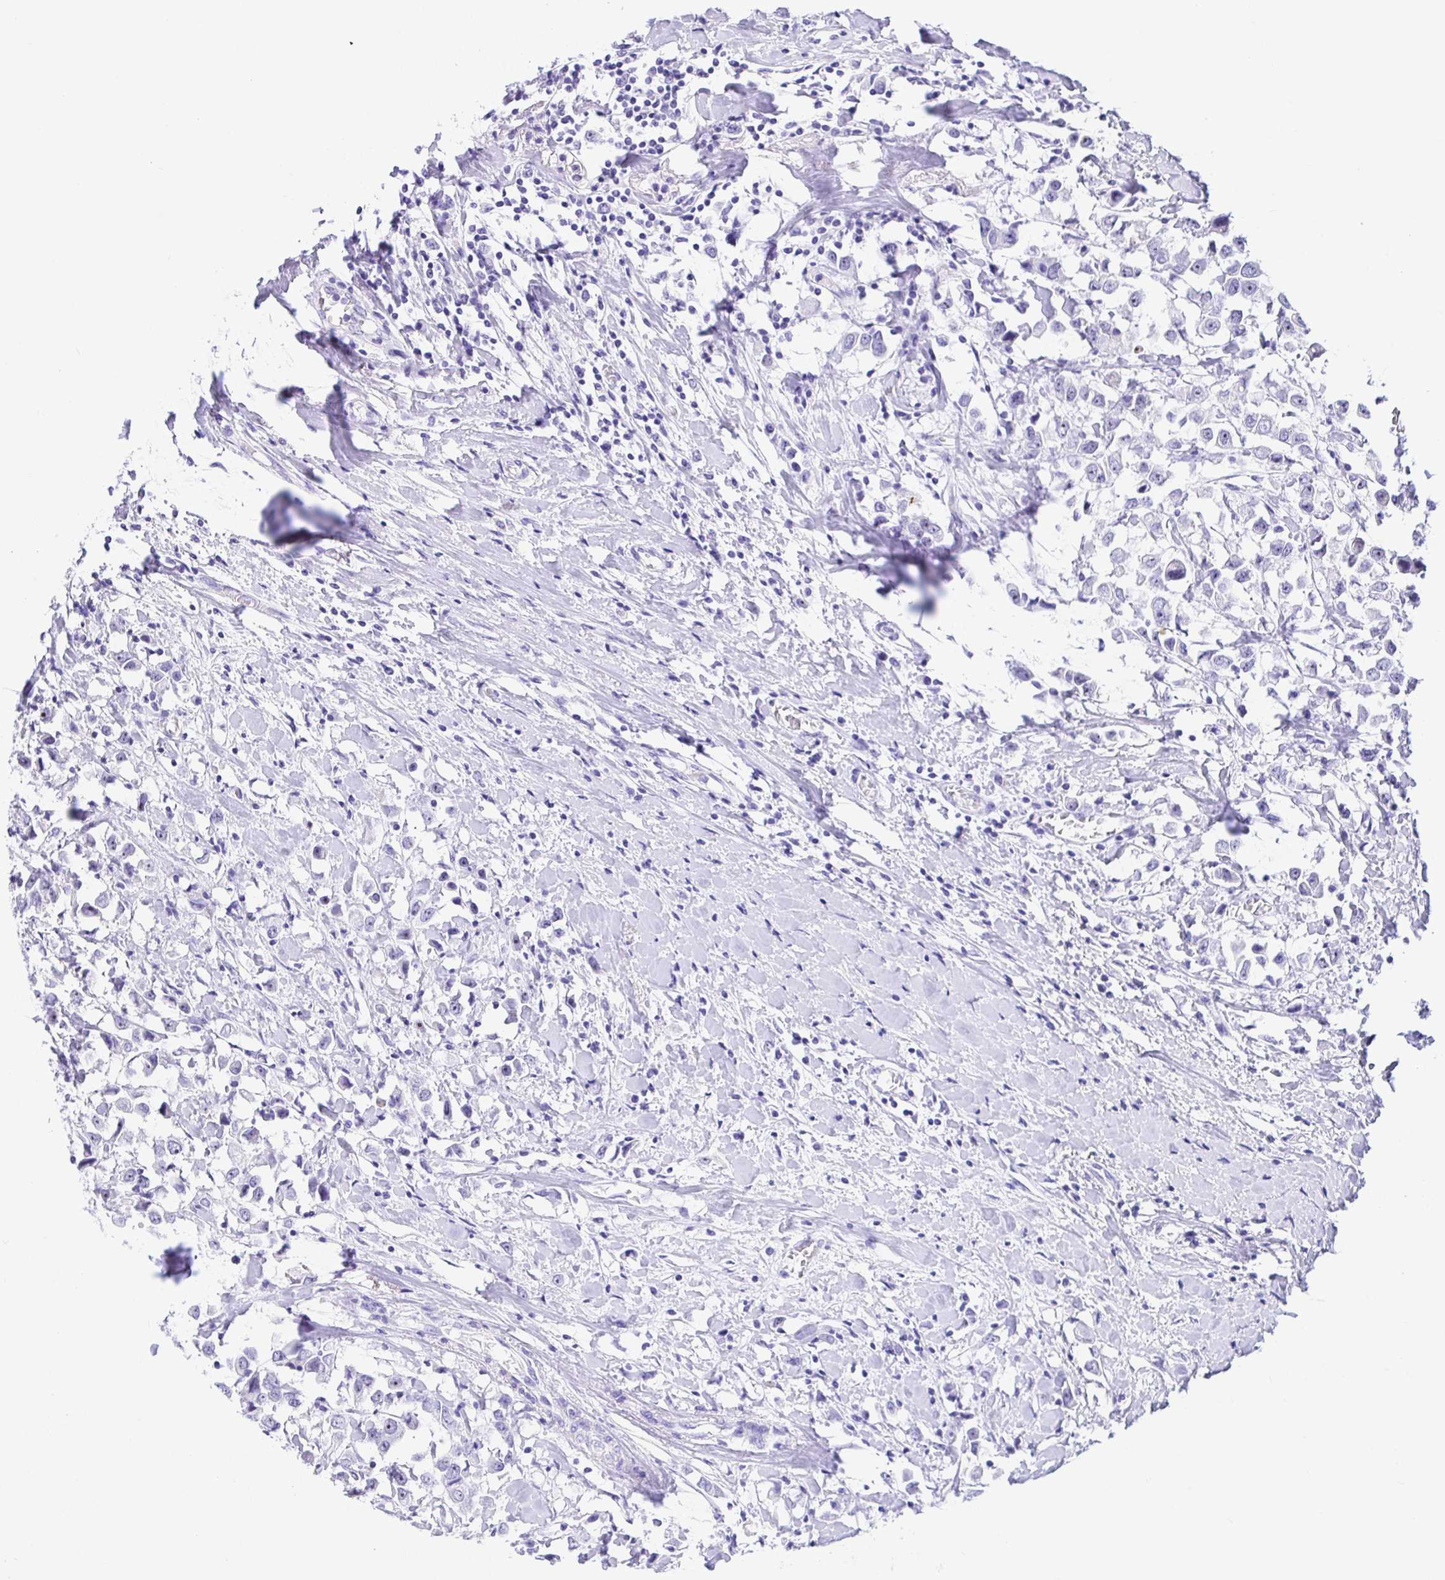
{"staining": {"intensity": "negative", "quantity": "none", "location": "none"}, "tissue": "breast cancer", "cell_type": "Tumor cells", "image_type": "cancer", "snomed": [{"axis": "morphology", "description": "Duct carcinoma"}, {"axis": "topography", "description": "Breast"}], "caption": "There is no significant positivity in tumor cells of breast invasive ductal carcinoma. The staining was performed using DAB to visualize the protein expression in brown, while the nuclei were stained in blue with hematoxylin (Magnification: 20x).", "gene": "PRAMEF19", "patient": {"sex": "female", "age": 61}}